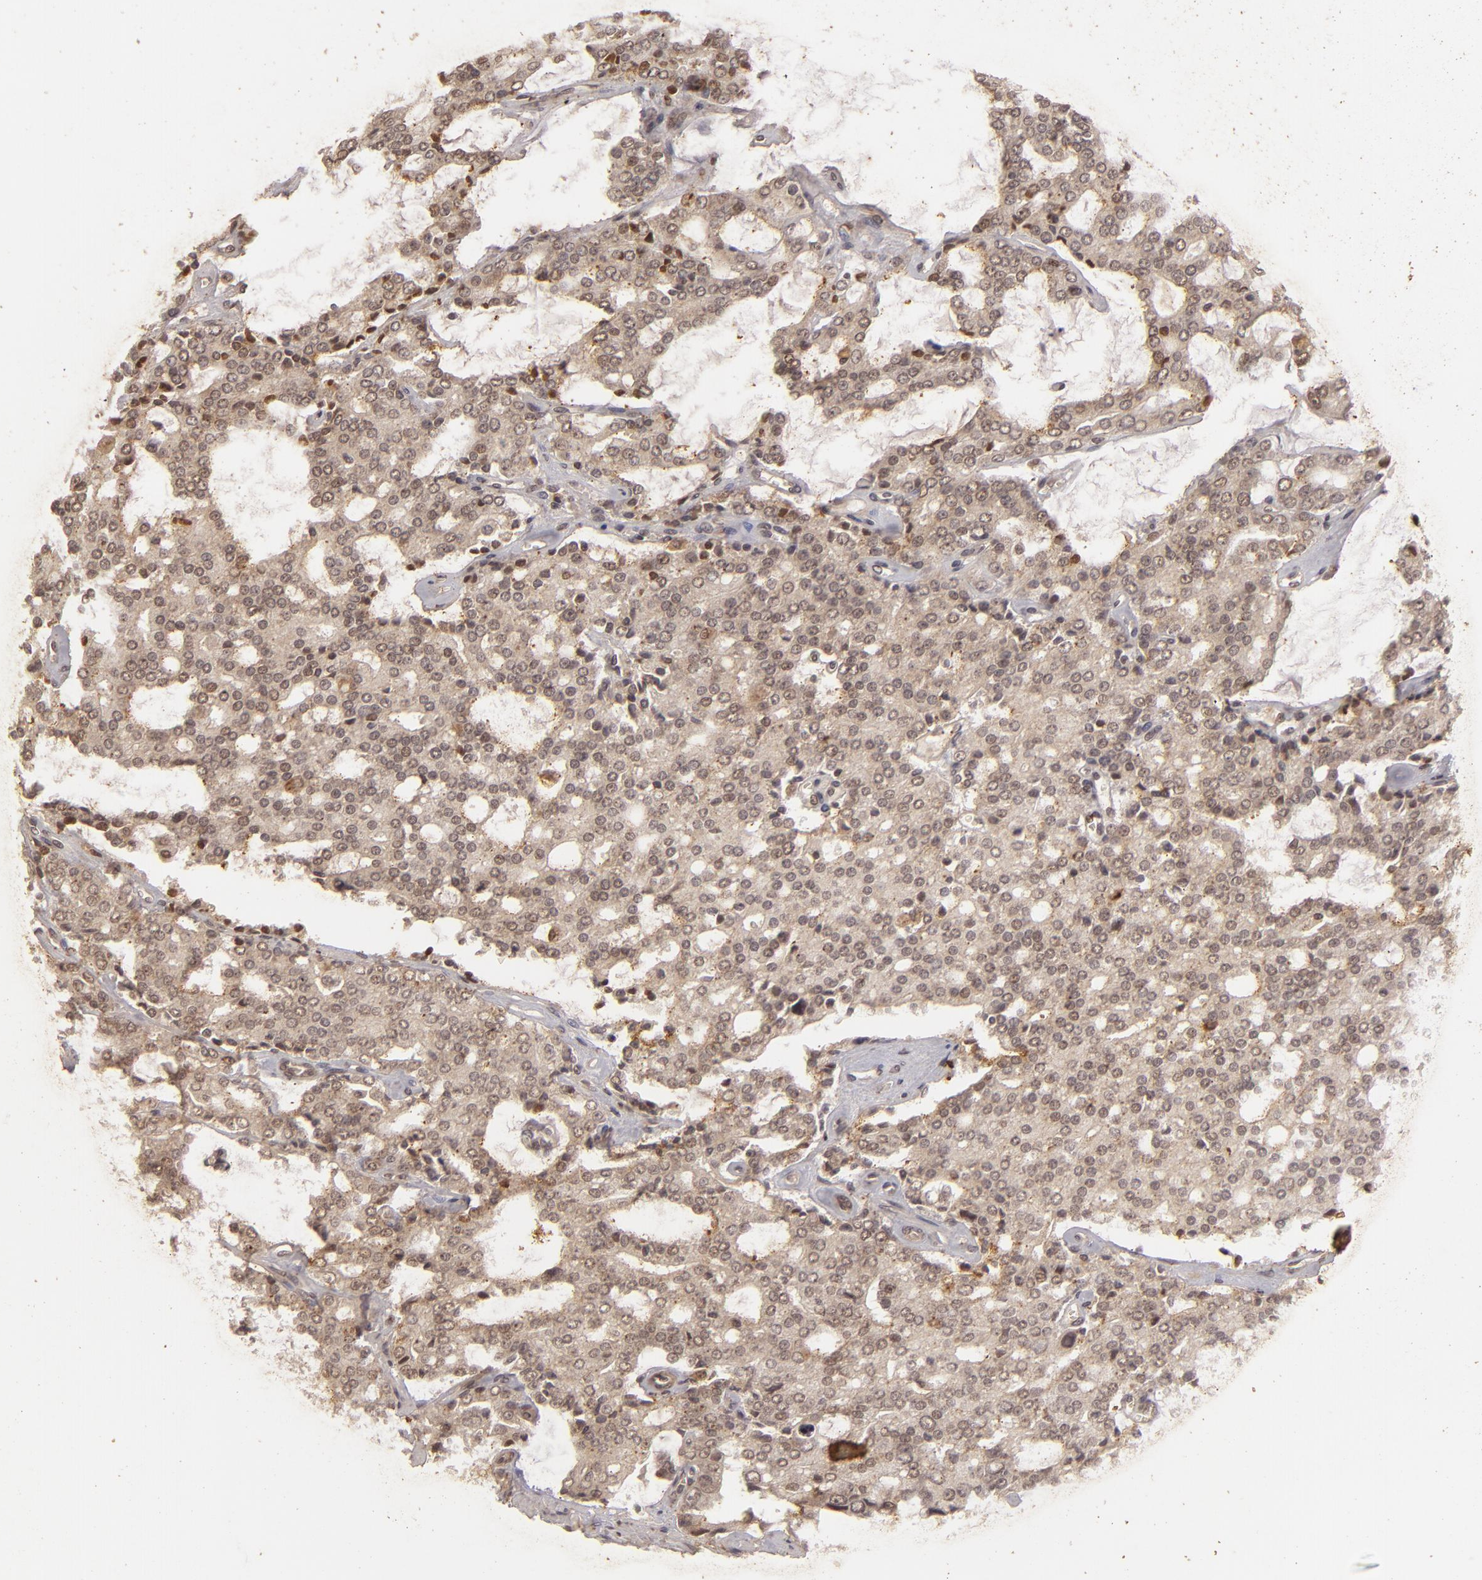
{"staining": {"intensity": "moderate", "quantity": "25%-75%", "location": "cytoplasmic/membranous"}, "tissue": "prostate cancer", "cell_type": "Tumor cells", "image_type": "cancer", "snomed": [{"axis": "morphology", "description": "Adenocarcinoma, High grade"}, {"axis": "topography", "description": "Prostate"}], "caption": "This photomicrograph reveals immunohistochemistry (IHC) staining of human prostate cancer, with medium moderate cytoplasmic/membranous staining in approximately 25%-75% of tumor cells.", "gene": "DFFA", "patient": {"sex": "male", "age": 67}}